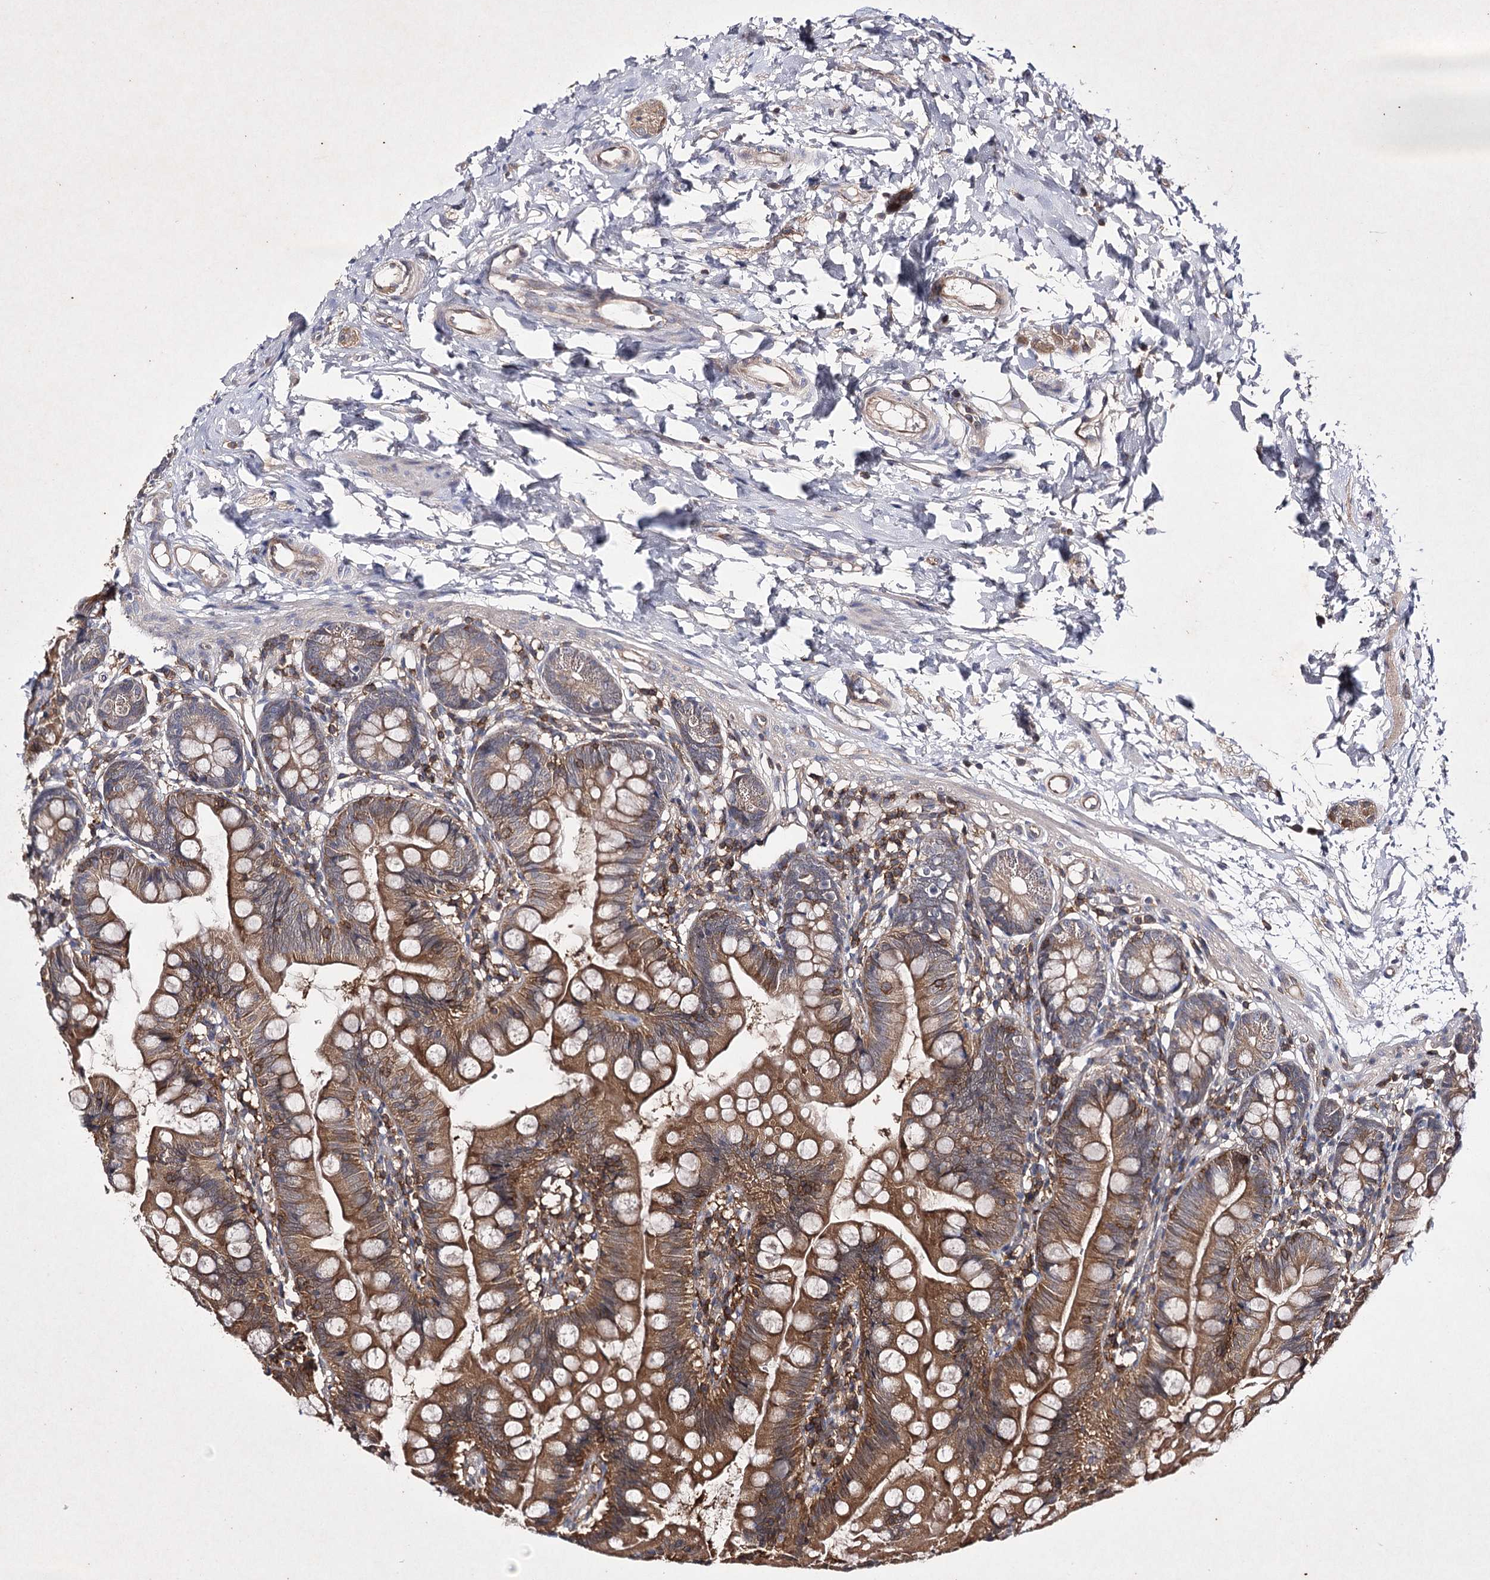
{"staining": {"intensity": "moderate", "quantity": ">75%", "location": "cytoplasmic/membranous"}, "tissue": "small intestine", "cell_type": "Glandular cells", "image_type": "normal", "snomed": [{"axis": "morphology", "description": "Normal tissue, NOS"}, {"axis": "topography", "description": "Small intestine"}], "caption": "An image of small intestine stained for a protein reveals moderate cytoplasmic/membranous brown staining in glandular cells. Nuclei are stained in blue.", "gene": "BCR", "patient": {"sex": "male", "age": 7}}